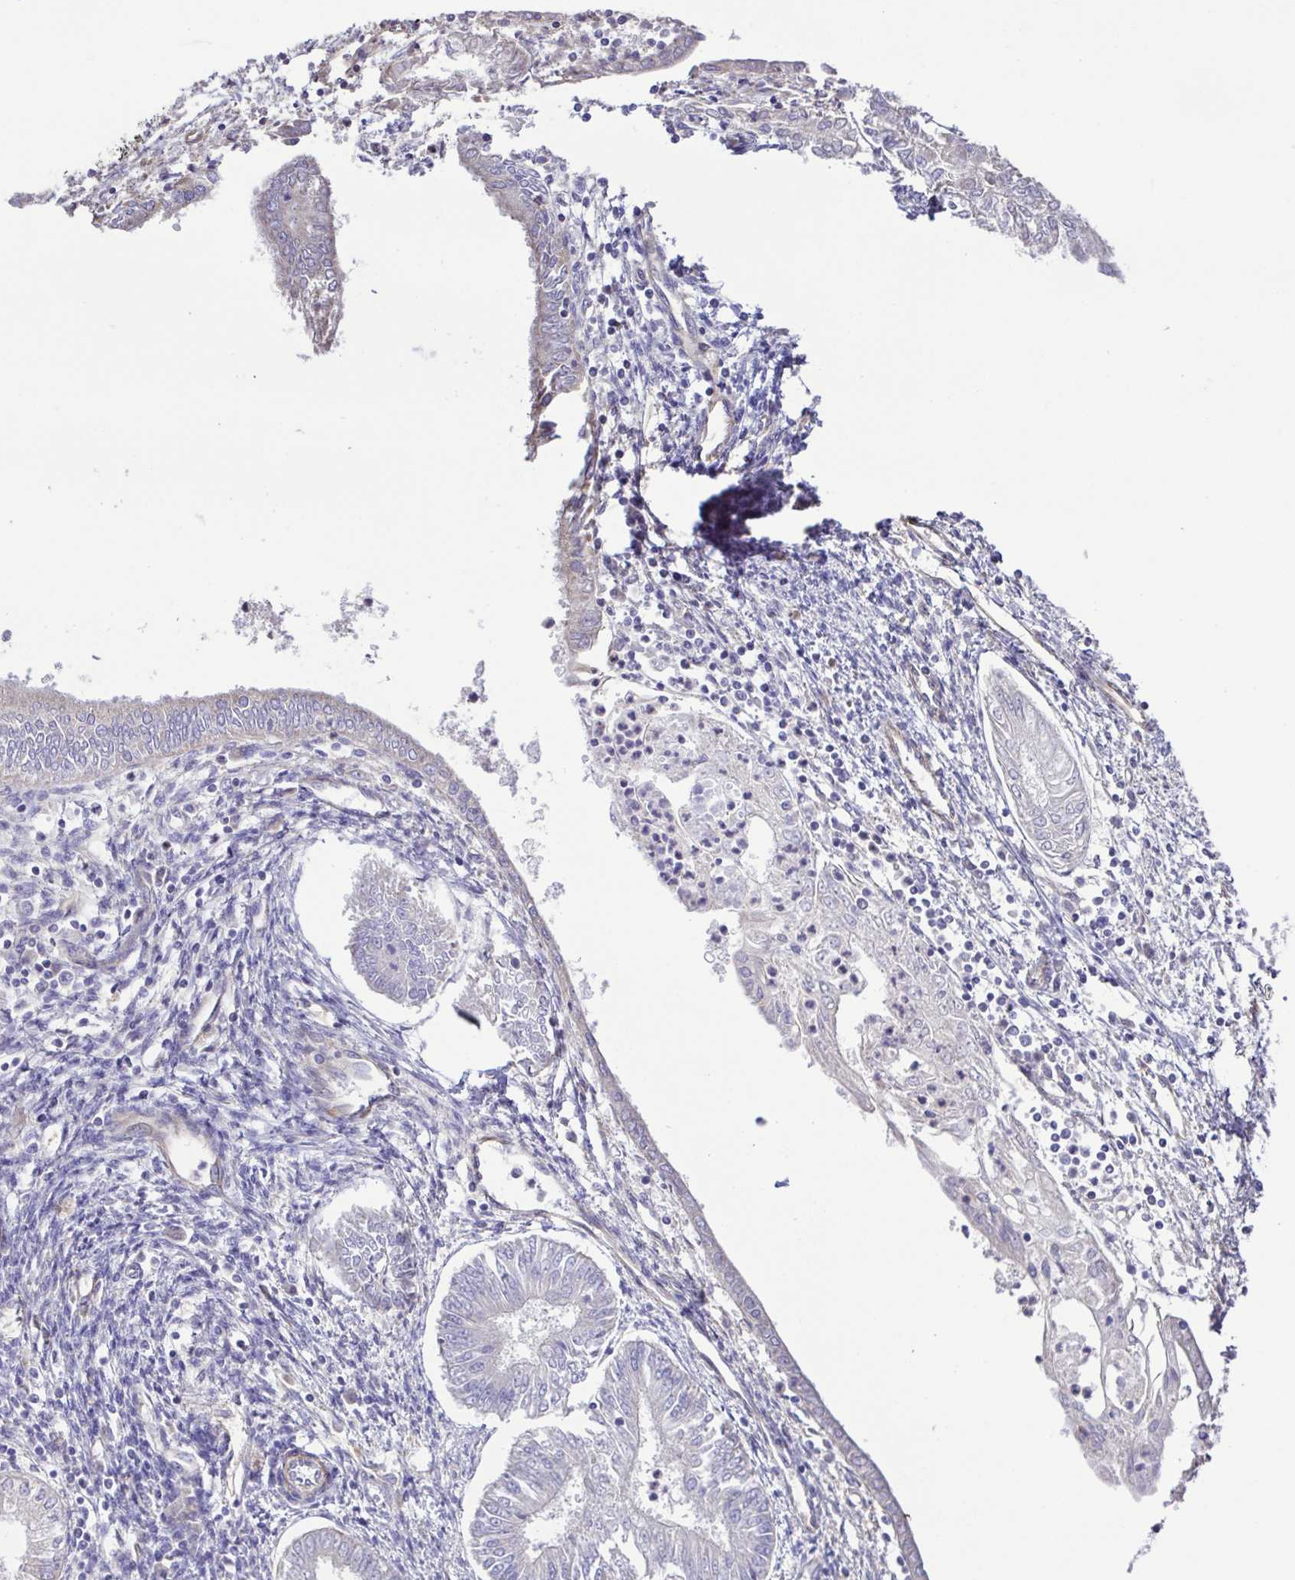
{"staining": {"intensity": "negative", "quantity": "none", "location": "none"}, "tissue": "endometrial cancer", "cell_type": "Tumor cells", "image_type": "cancer", "snomed": [{"axis": "morphology", "description": "Adenocarcinoma, NOS"}, {"axis": "topography", "description": "Endometrium"}], "caption": "Tumor cells are negative for protein expression in human endometrial cancer (adenocarcinoma).", "gene": "FLT1", "patient": {"sex": "female", "age": 68}}